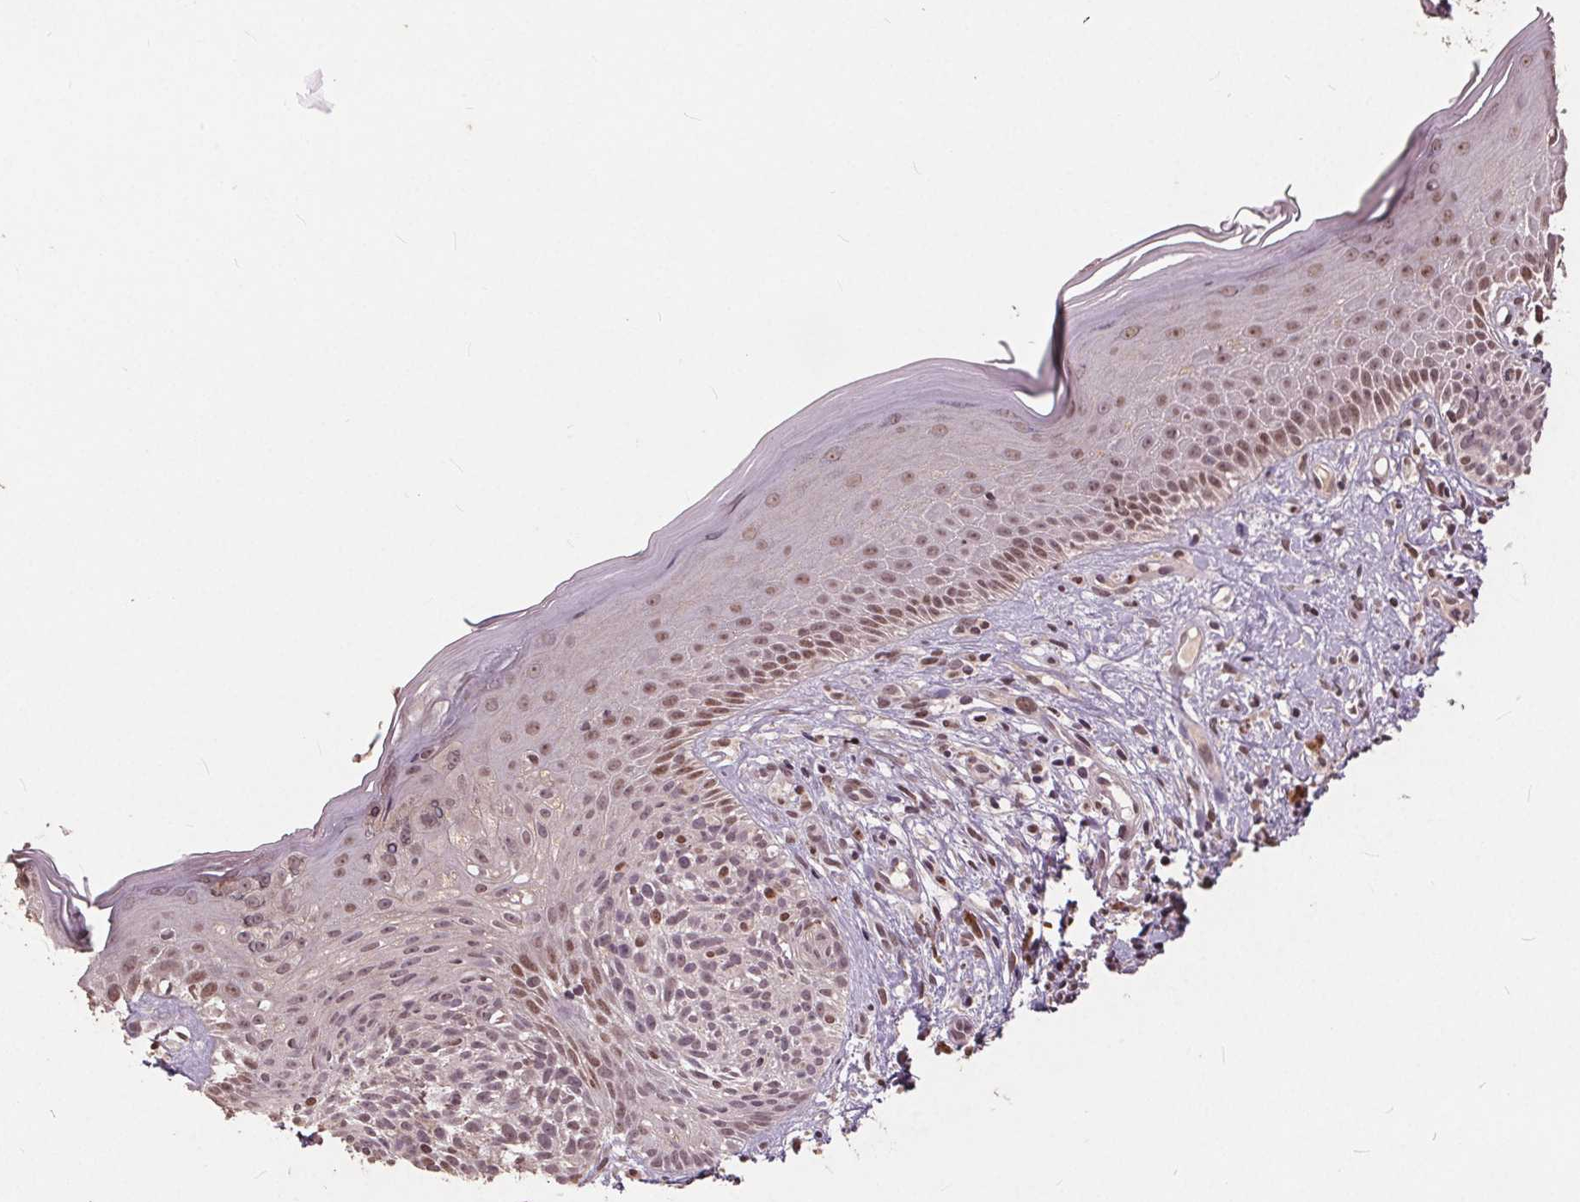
{"staining": {"intensity": "weak", "quantity": "25%-75%", "location": "nuclear"}, "tissue": "skin cancer", "cell_type": "Tumor cells", "image_type": "cancer", "snomed": [{"axis": "morphology", "description": "Basal cell carcinoma"}, {"axis": "topography", "description": "Skin"}], "caption": "Immunohistochemistry micrograph of neoplastic tissue: human skin cancer (basal cell carcinoma) stained using IHC demonstrates low levels of weak protein expression localized specifically in the nuclear of tumor cells, appearing as a nuclear brown color.", "gene": "DNMT3B", "patient": {"sex": "male", "age": 79}}